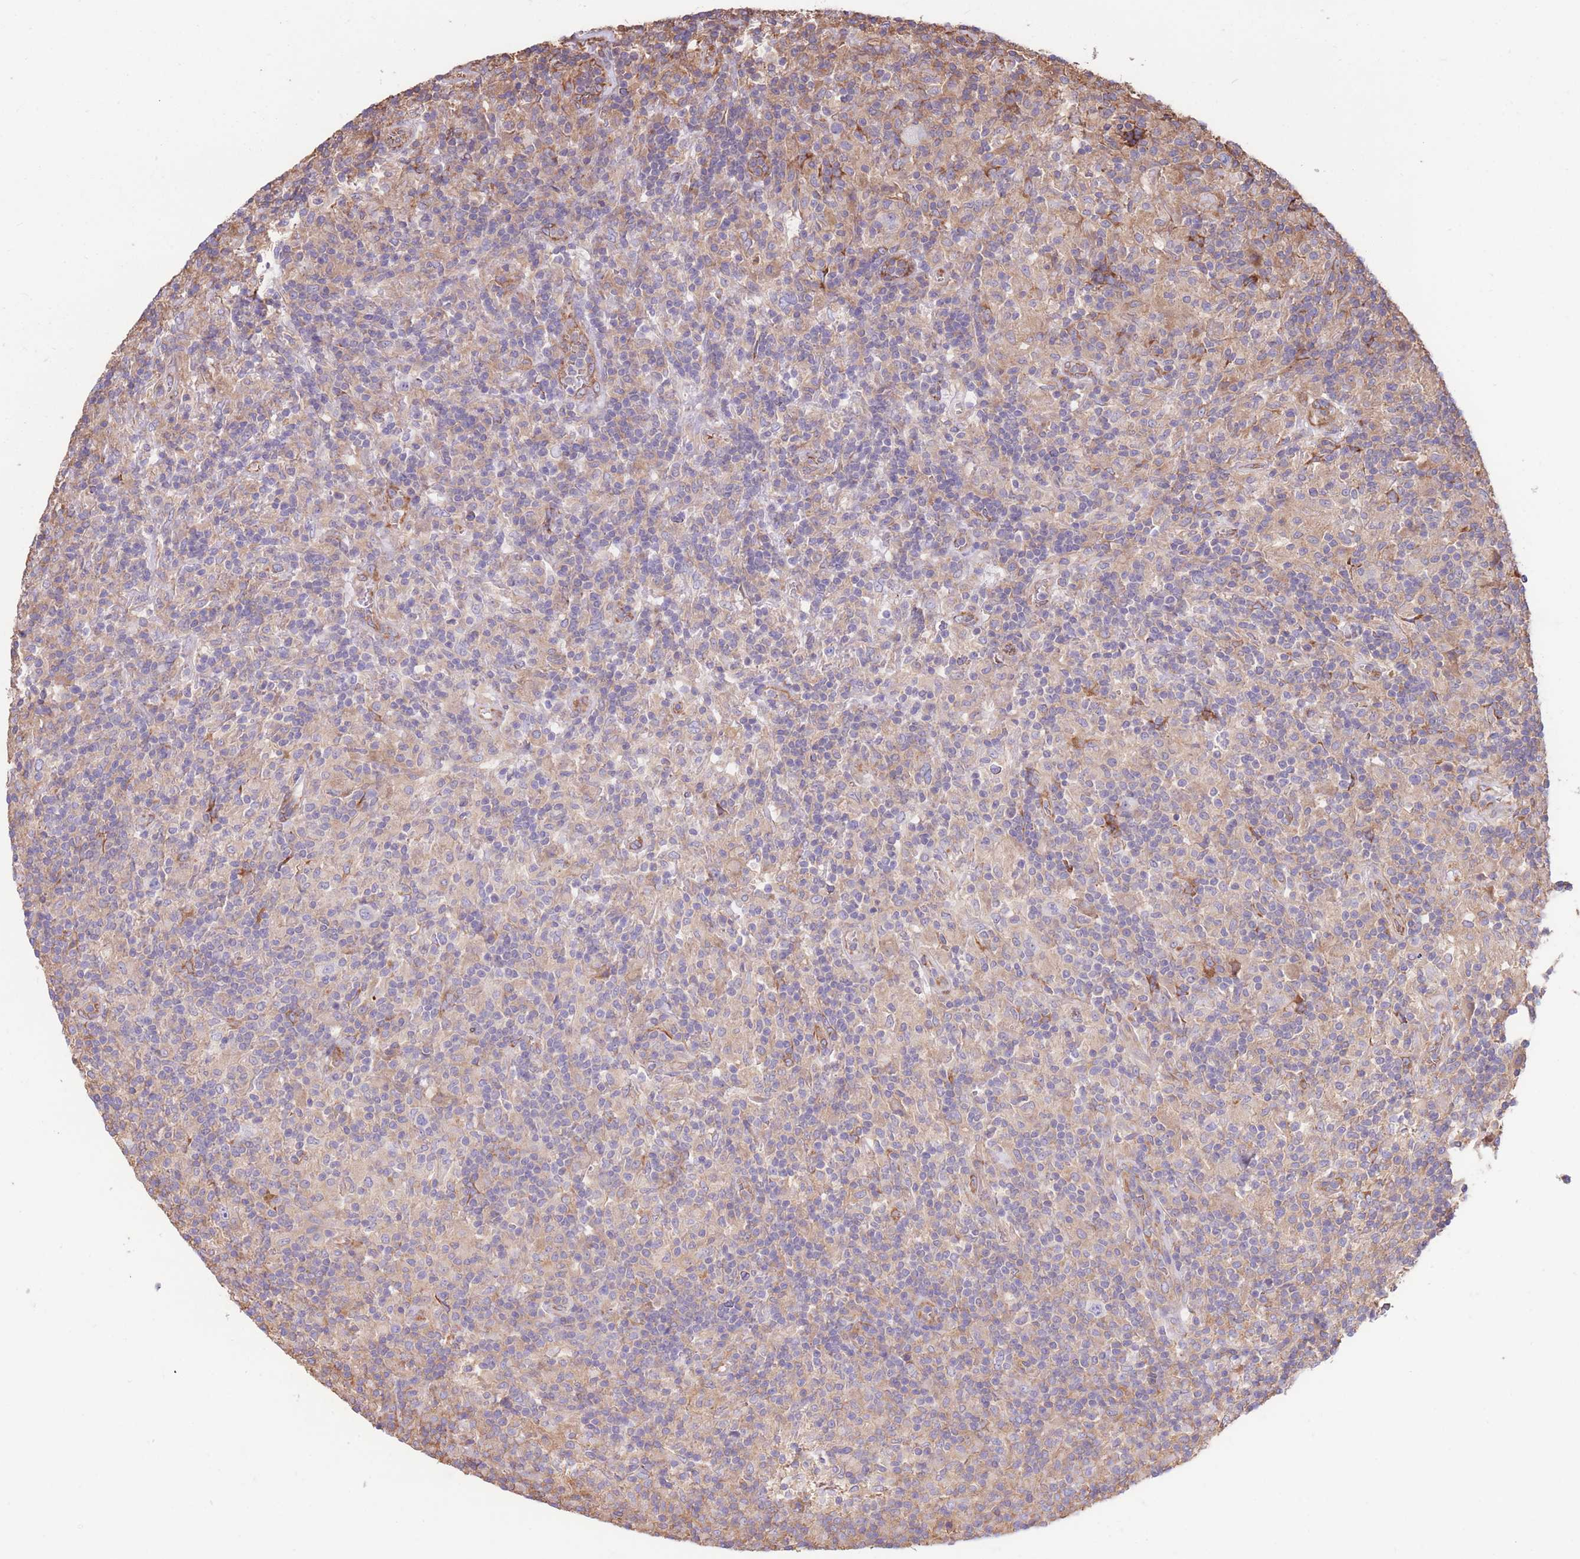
{"staining": {"intensity": "negative", "quantity": "none", "location": "none"}, "tissue": "lymphoma", "cell_type": "Tumor cells", "image_type": "cancer", "snomed": [{"axis": "morphology", "description": "Hodgkin's disease, NOS"}, {"axis": "topography", "description": "Lymph node"}], "caption": "Protein analysis of Hodgkin's disease exhibits no significant positivity in tumor cells.", "gene": "LRRN4CL", "patient": {"sex": "male", "age": 70}}